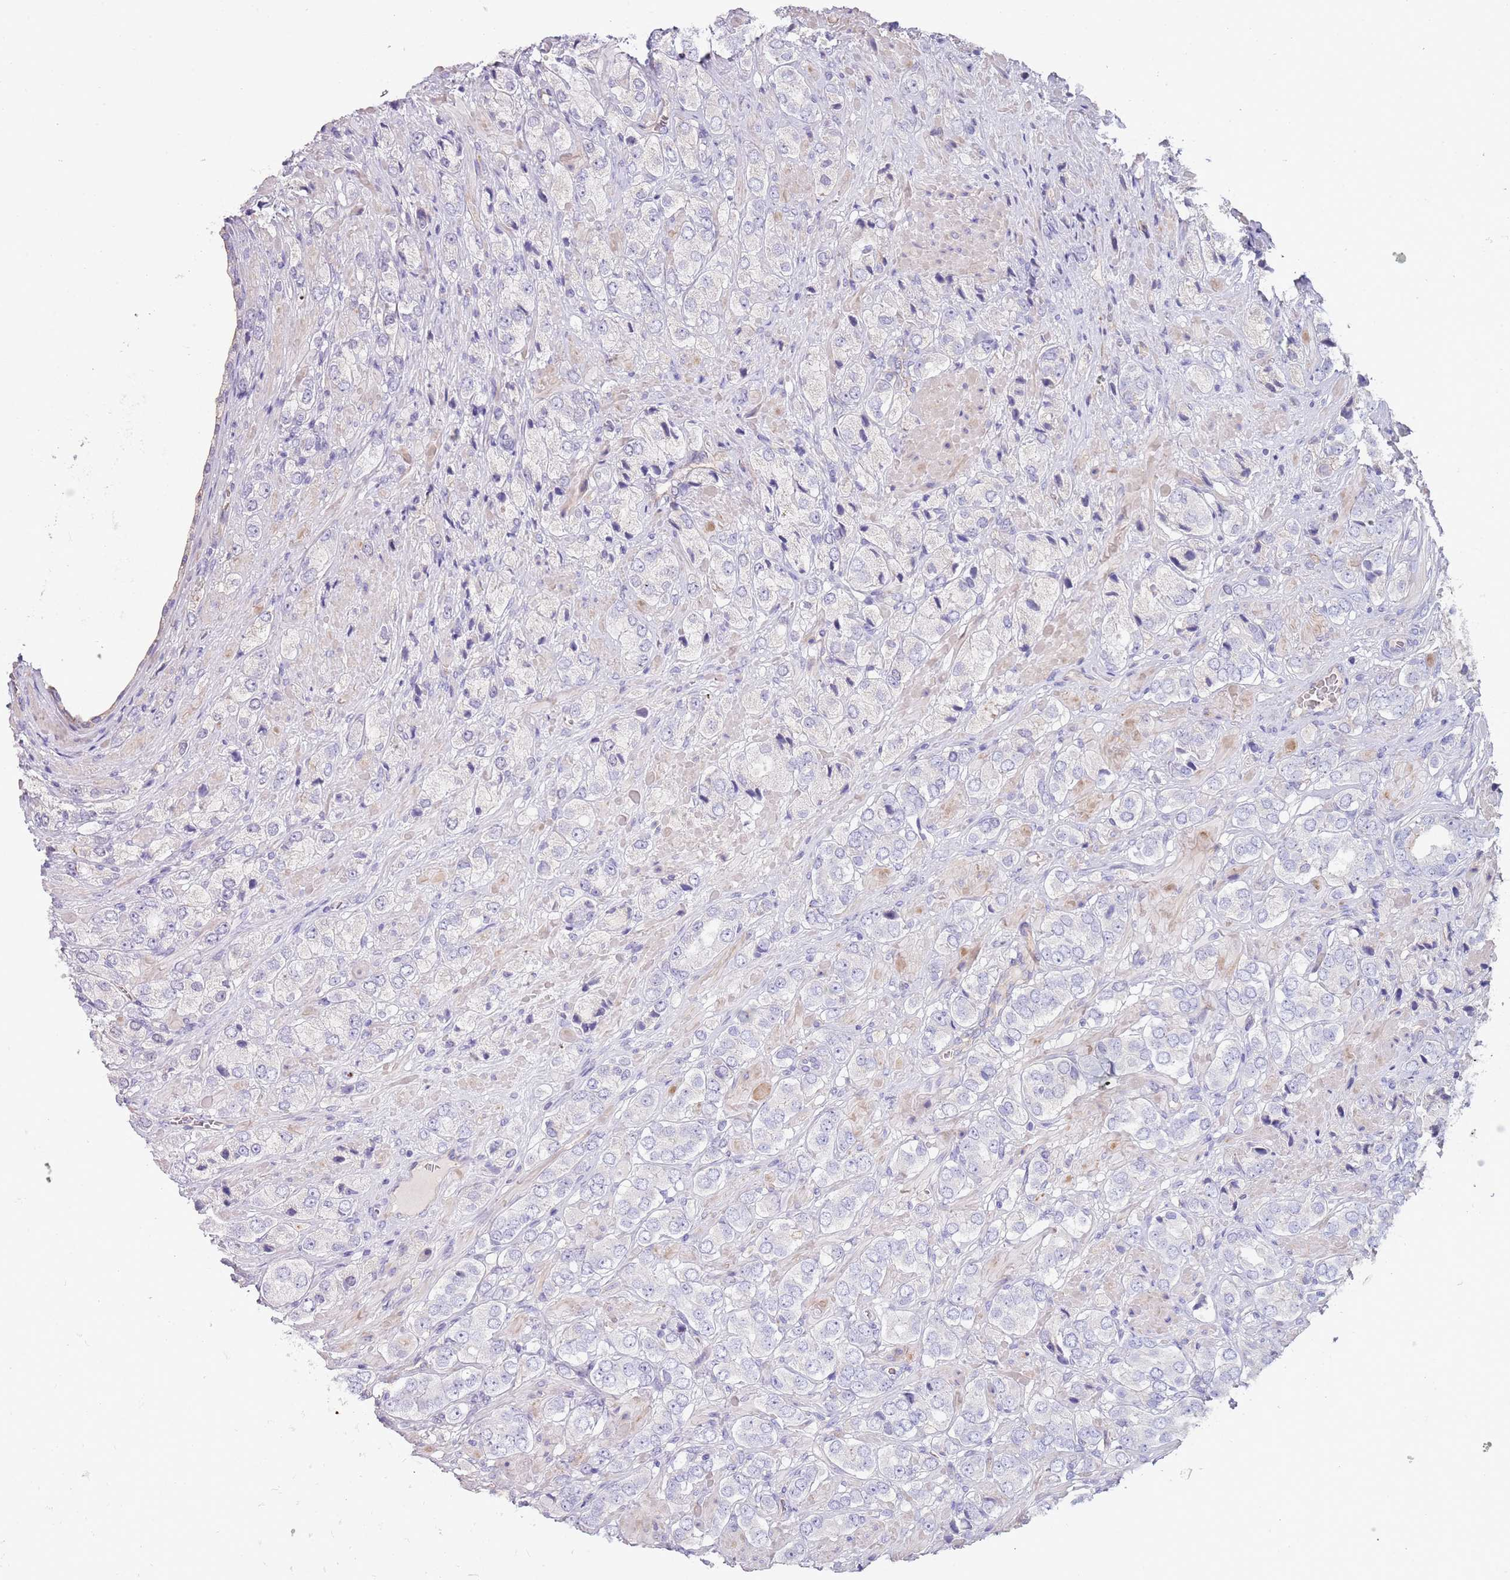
{"staining": {"intensity": "negative", "quantity": "none", "location": "none"}, "tissue": "prostate cancer", "cell_type": "Tumor cells", "image_type": "cancer", "snomed": [{"axis": "morphology", "description": "Adenocarcinoma, High grade"}, {"axis": "topography", "description": "Prostate and seminal vesicle, NOS"}], "caption": "DAB immunohistochemical staining of prostate high-grade adenocarcinoma reveals no significant staining in tumor cells.", "gene": "NBPF3", "patient": {"sex": "male", "age": 64}}